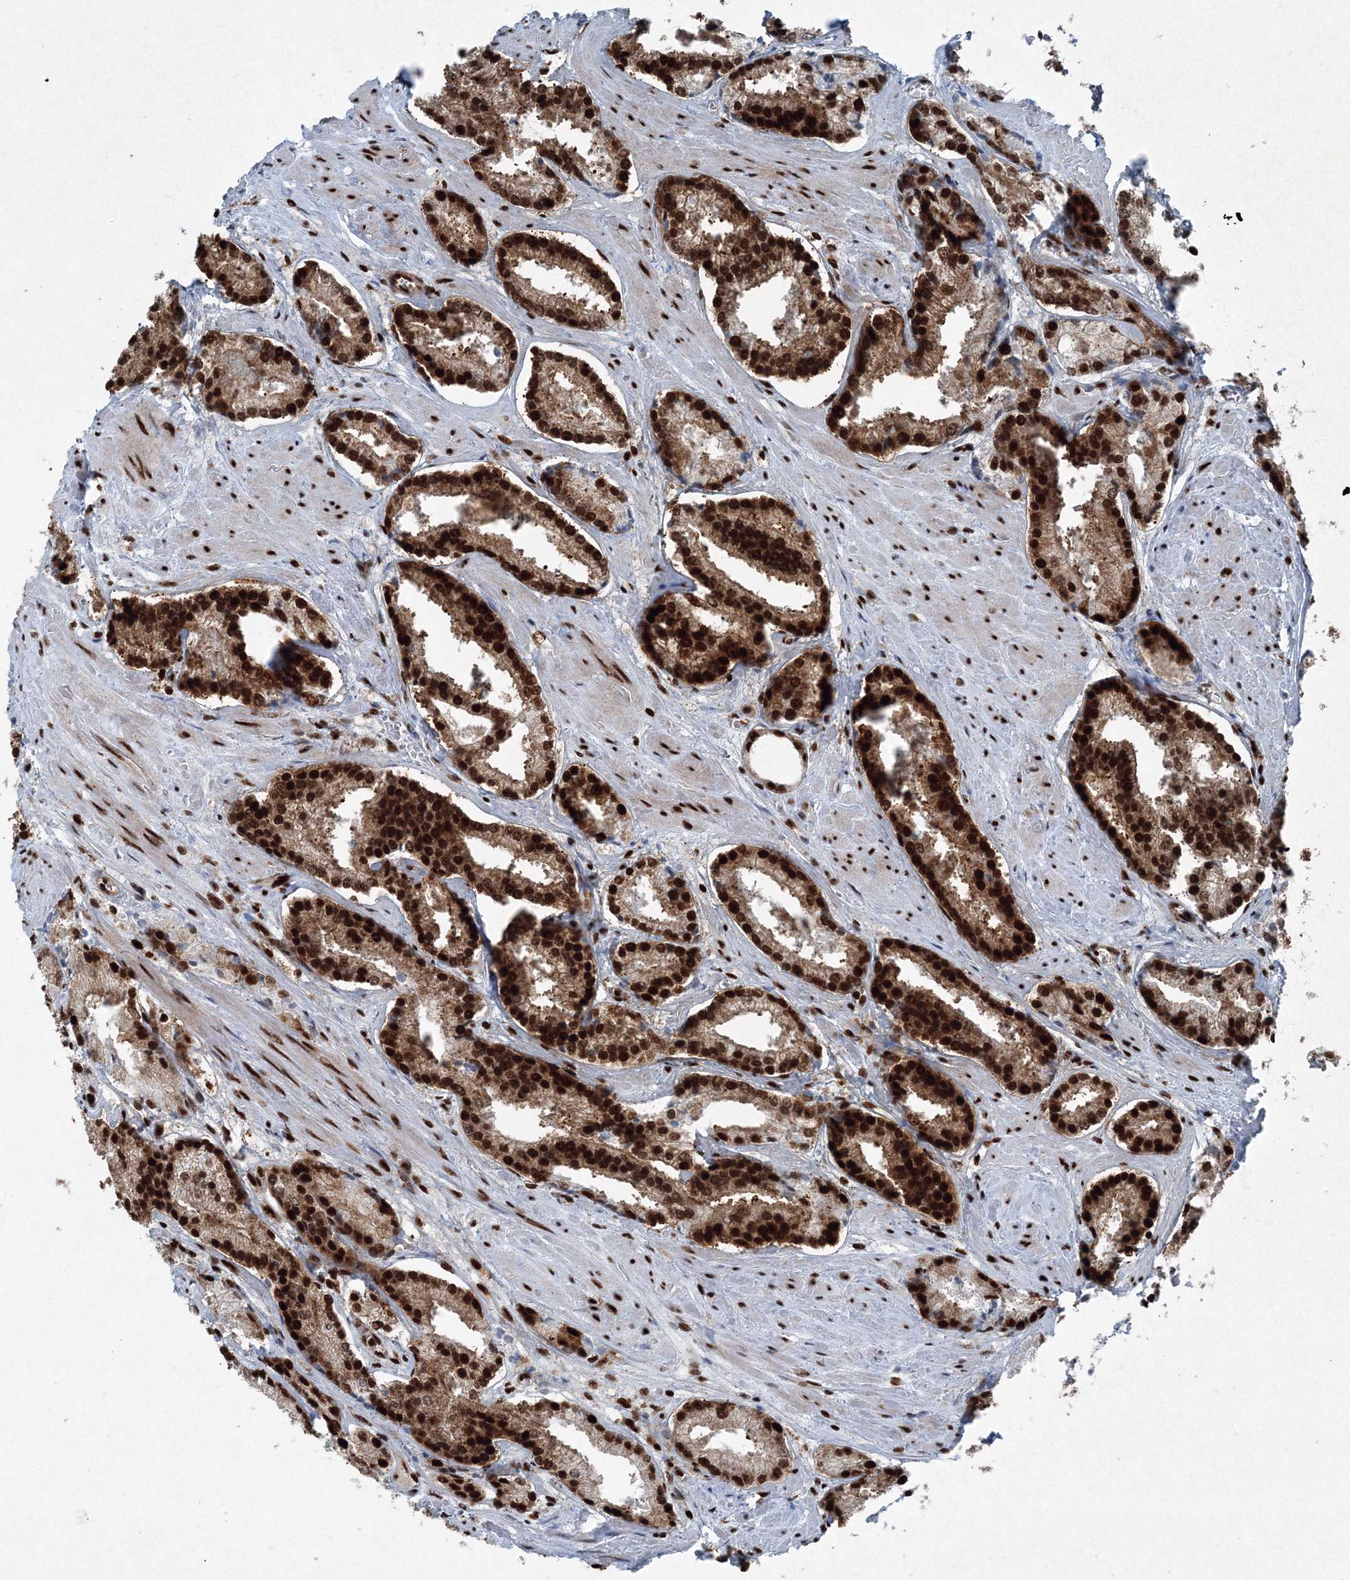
{"staining": {"intensity": "strong", "quantity": ">75%", "location": "cytoplasmic/membranous,nuclear"}, "tissue": "prostate cancer", "cell_type": "Tumor cells", "image_type": "cancer", "snomed": [{"axis": "morphology", "description": "Adenocarcinoma, Low grade"}, {"axis": "topography", "description": "Prostate"}], "caption": "Protein staining of low-grade adenocarcinoma (prostate) tissue shows strong cytoplasmic/membranous and nuclear staining in about >75% of tumor cells.", "gene": "SNRPC", "patient": {"sex": "male", "age": 54}}